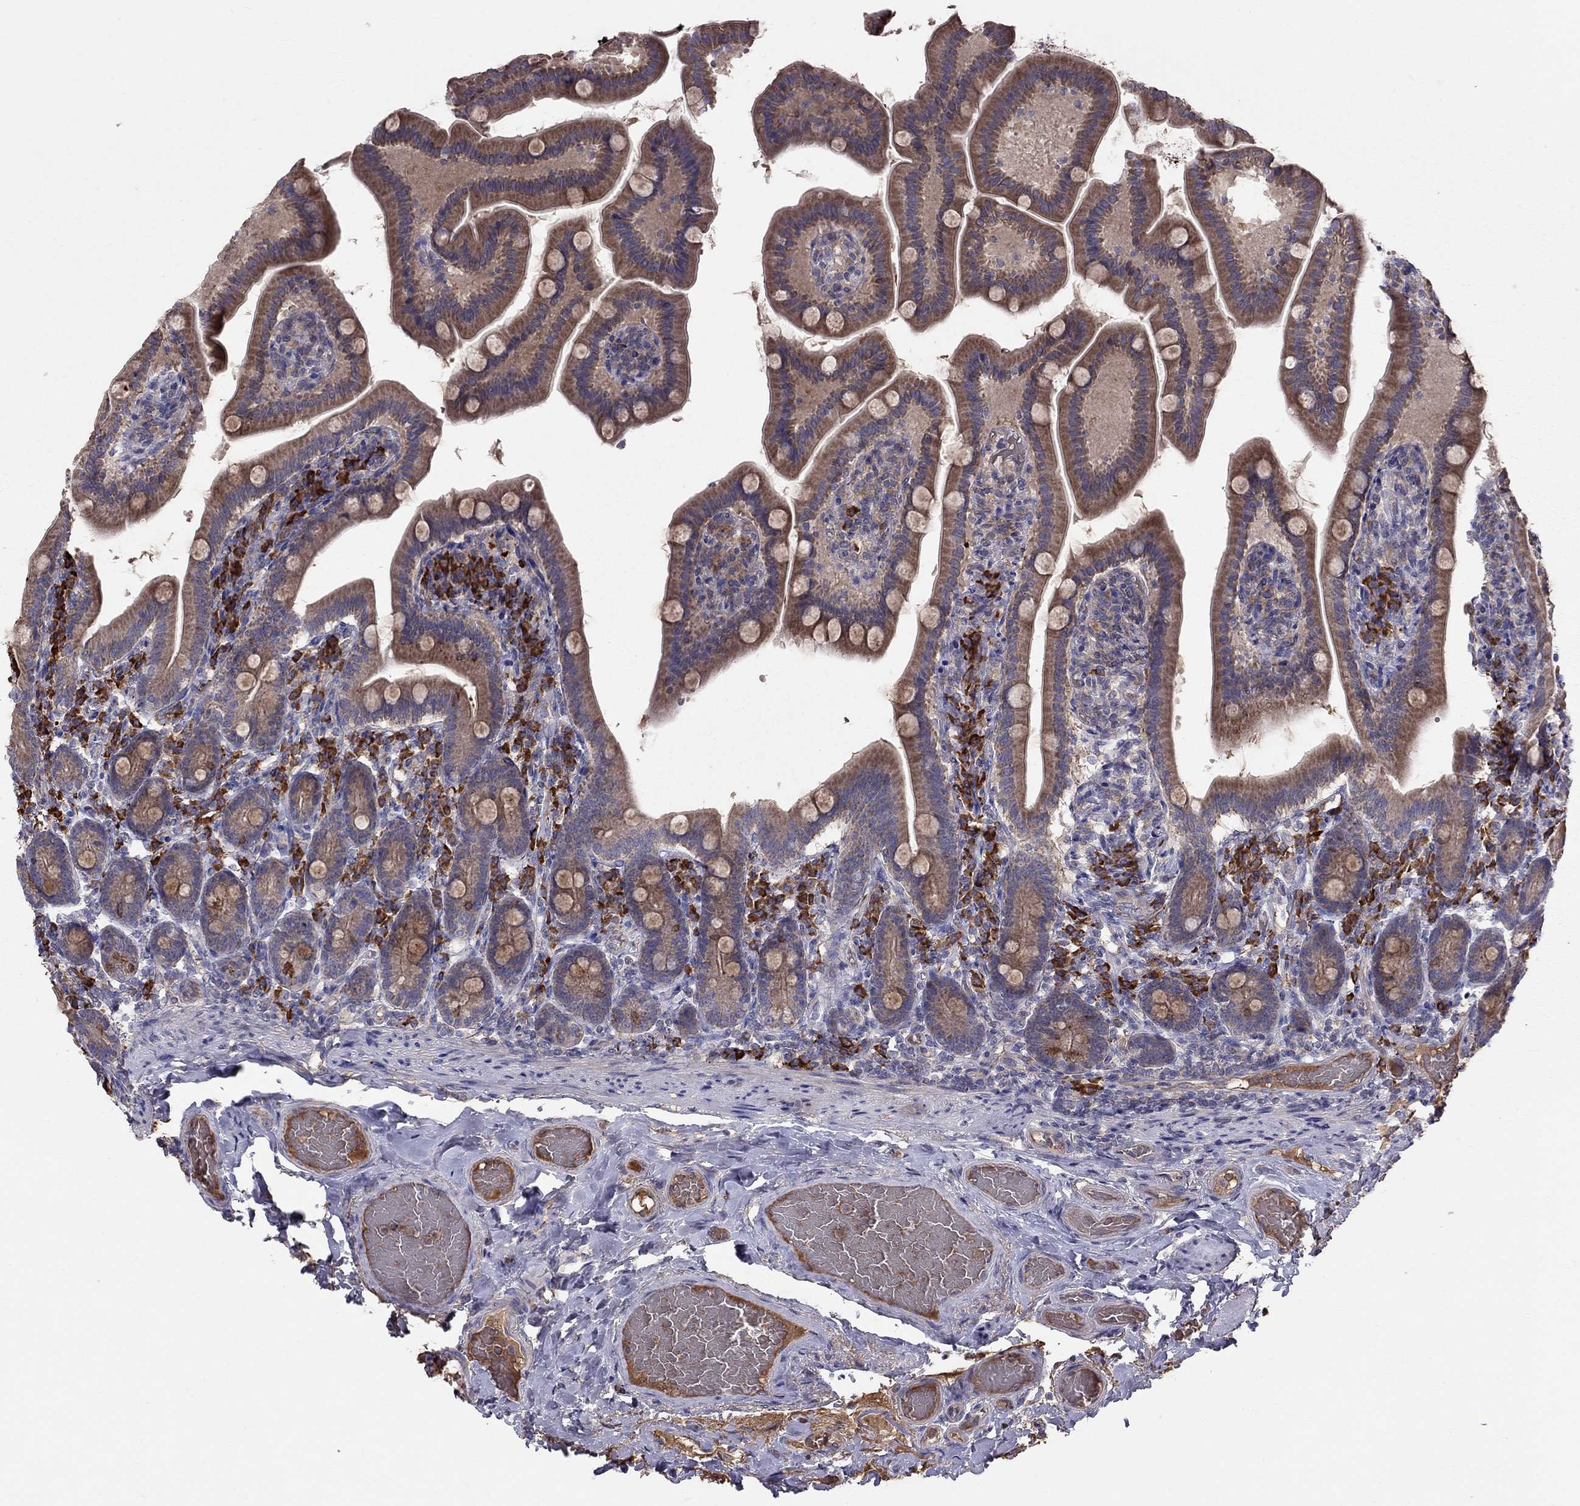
{"staining": {"intensity": "moderate", "quantity": ">75%", "location": "cytoplasmic/membranous"}, "tissue": "small intestine", "cell_type": "Glandular cells", "image_type": "normal", "snomed": [{"axis": "morphology", "description": "Normal tissue, NOS"}, {"axis": "topography", "description": "Small intestine"}], "caption": "Immunohistochemical staining of normal small intestine reveals moderate cytoplasmic/membranous protein positivity in about >75% of glandular cells.", "gene": "PIK3CG", "patient": {"sex": "male", "age": 66}}